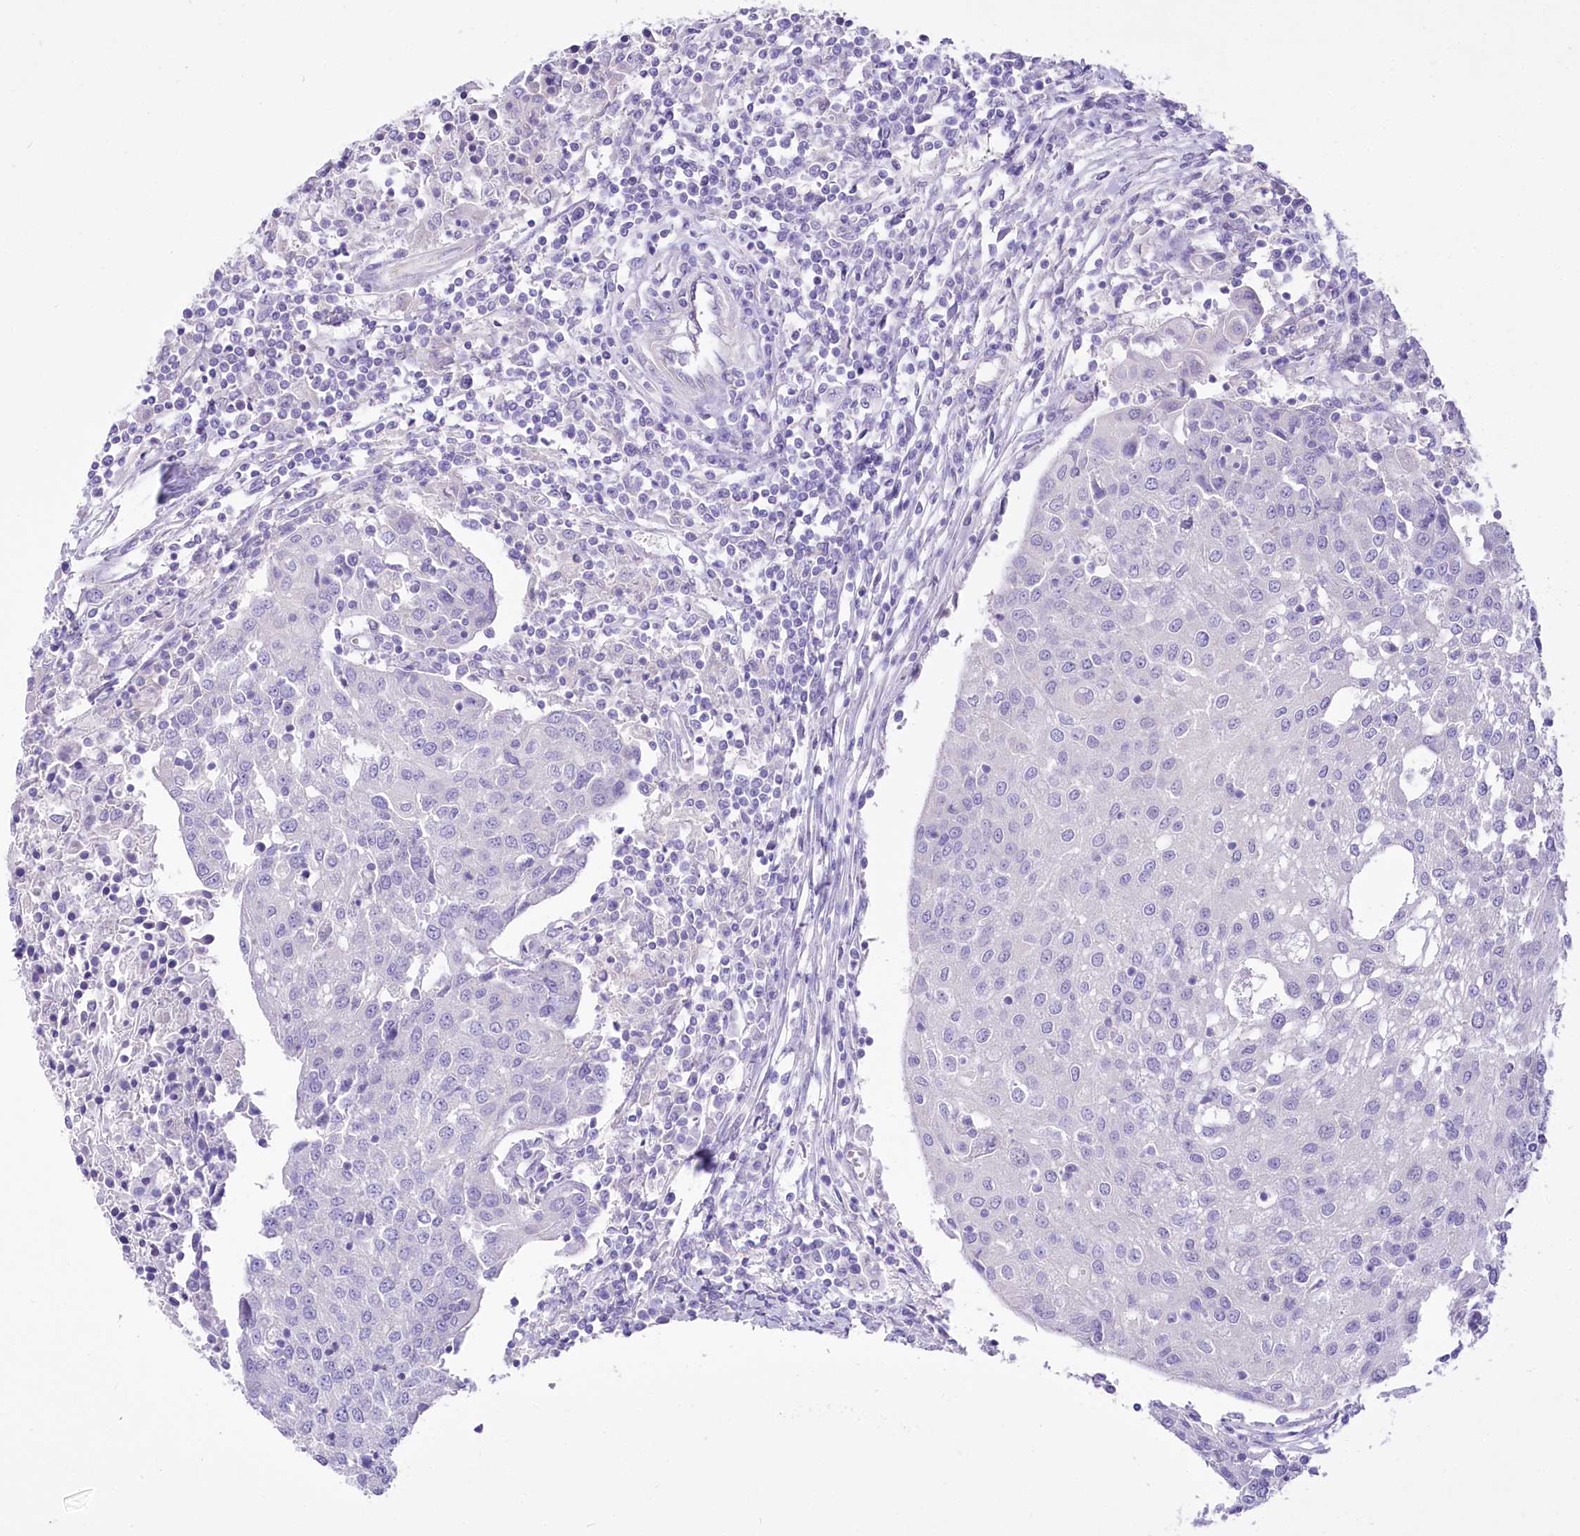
{"staining": {"intensity": "negative", "quantity": "none", "location": "none"}, "tissue": "urothelial cancer", "cell_type": "Tumor cells", "image_type": "cancer", "snomed": [{"axis": "morphology", "description": "Urothelial carcinoma, High grade"}, {"axis": "topography", "description": "Urinary bladder"}], "caption": "Immunohistochemistry (IHC) of urothelial cancer exhibits no positivity in tumor cells.", "gene": "LRRC34", "patient": {"sex": "female", "age": 85}}